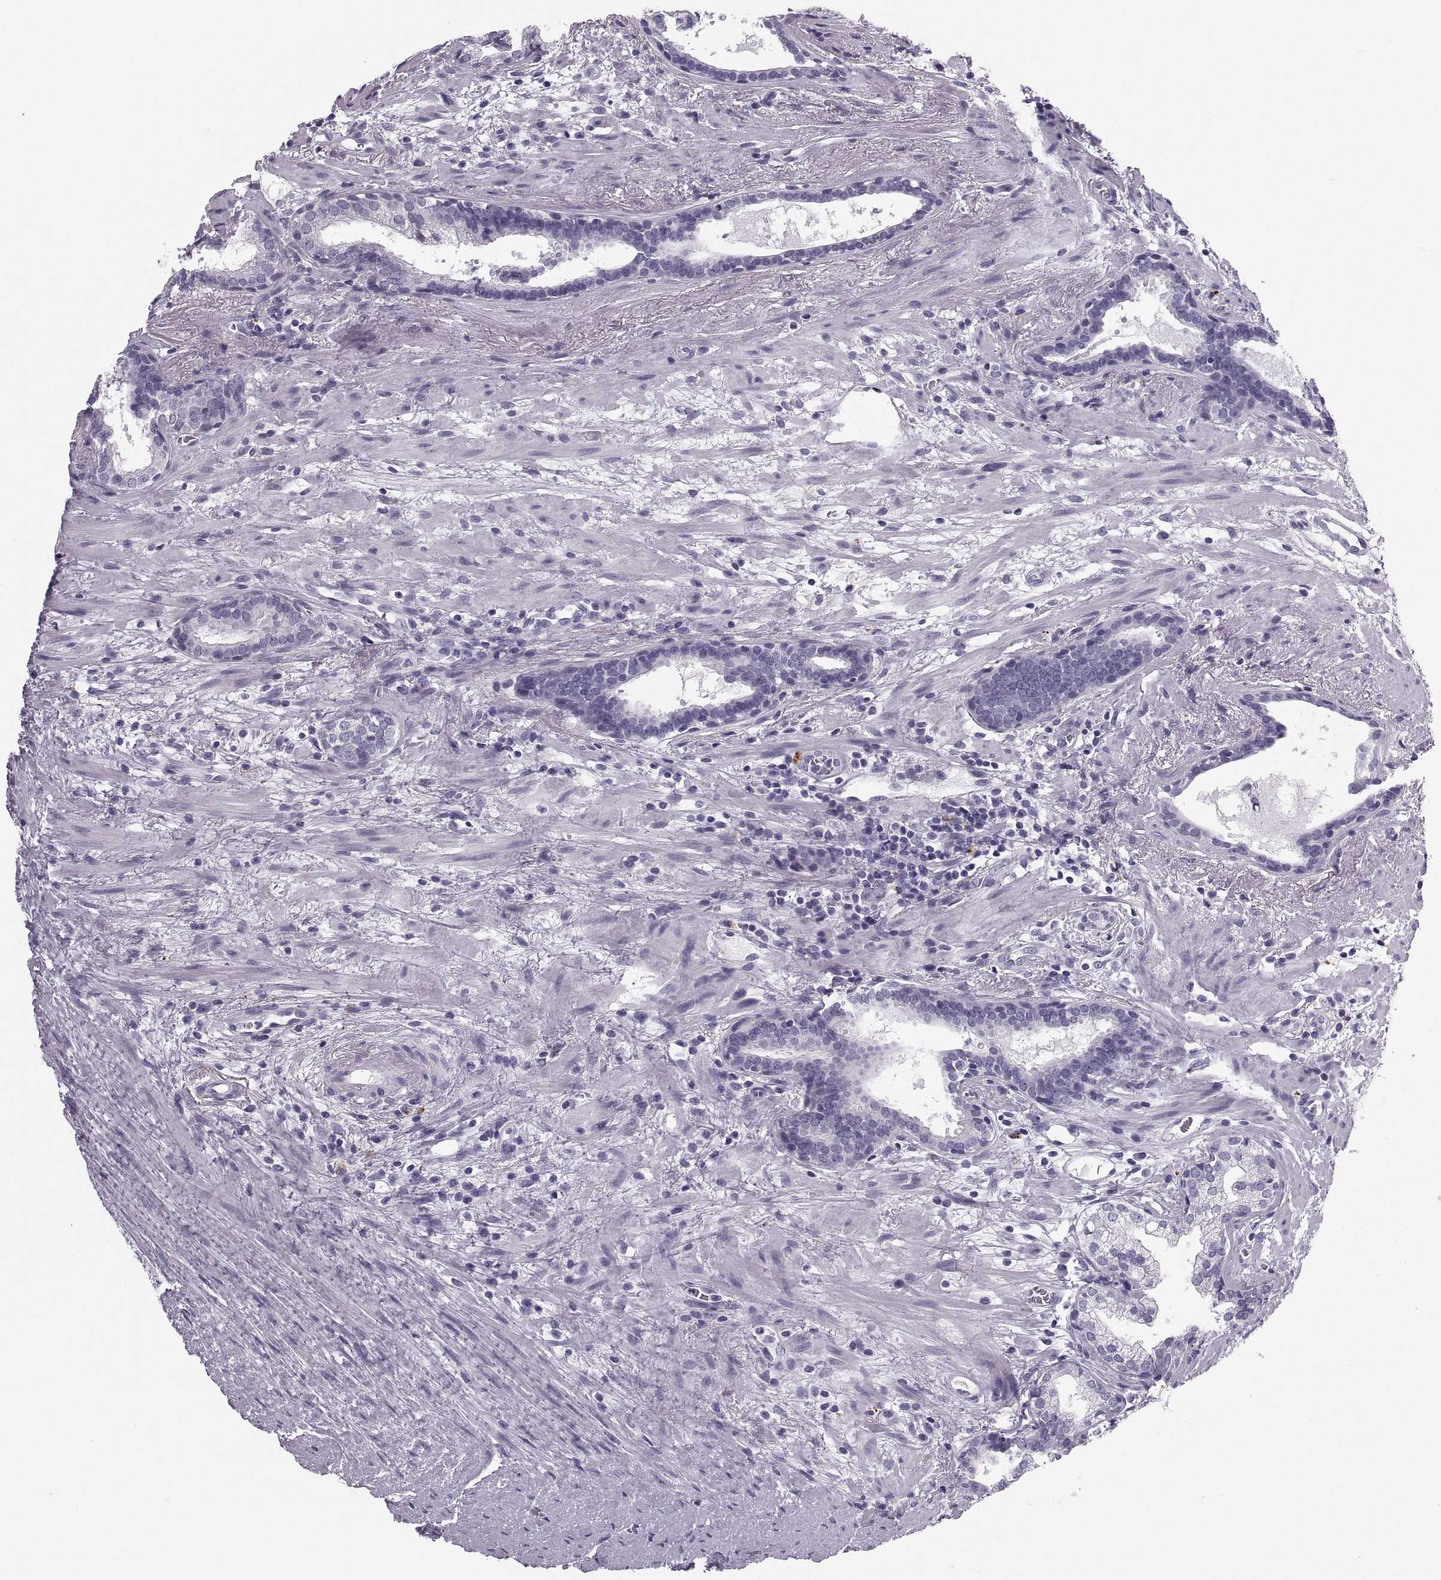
{"staining": {"intensity": "negative", "quantity": "none", "location": "none"}, "tissue": "prostate cancer", "cell_type": "Tumor cells", "image_type": "cancer", "snomed": [{"axis": "morphology", "description": "Adenocarcinoma, NOS"}, {"axis": "topography", "description": "Prostate"}], "caption": "This photomicrograph is of prostate cancer (adenocarcinoma) stained with IHC to label a protein in brown with the nuclei are counter-stained blue. There is no staining in tumor cells.", "gene": "QRICH2", "patient": {"sex": "male", "age": 66}}